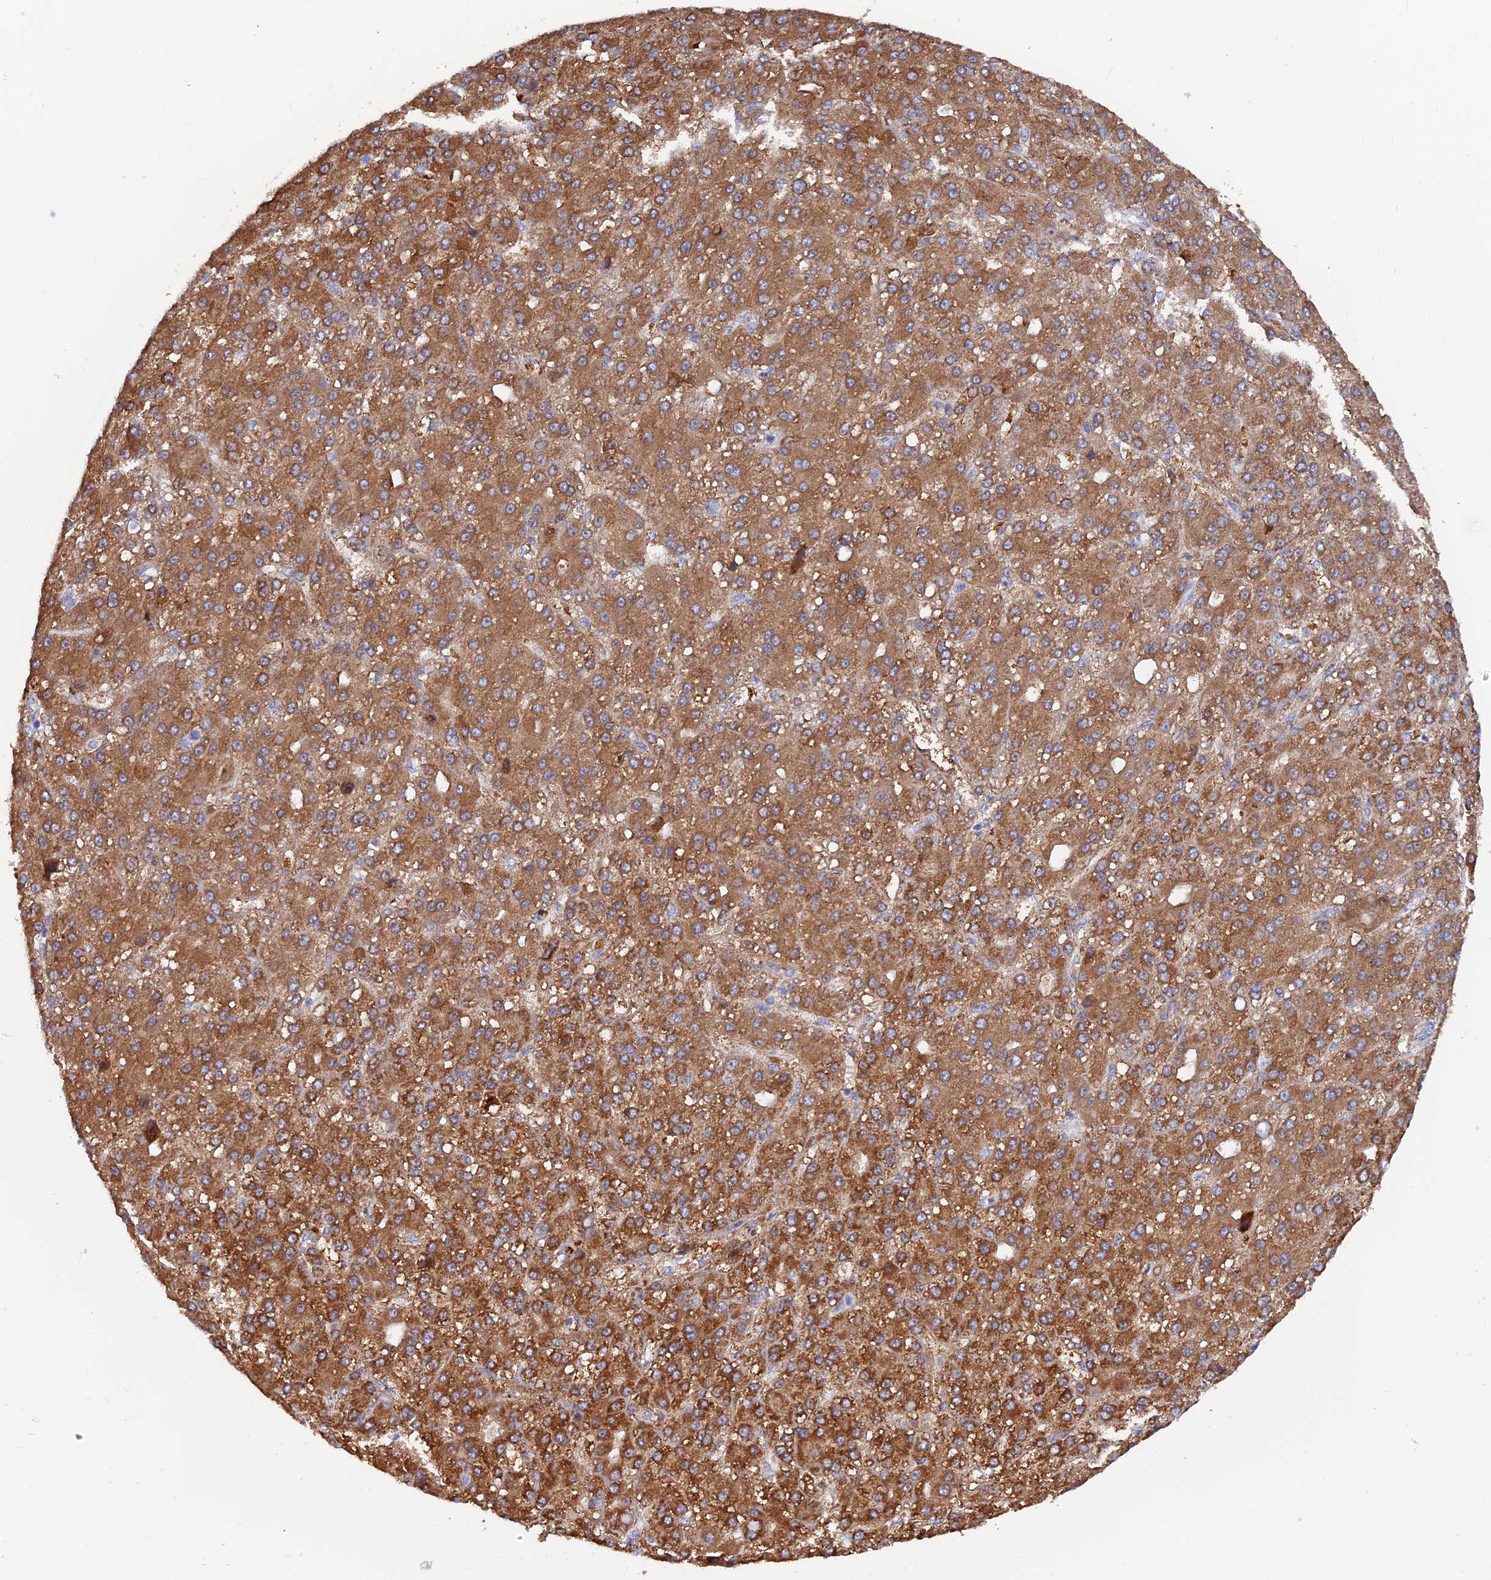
{"staining": {"intensity": "moderate", "quantity": ">75%", "location": "cytoplasmic/membranous"}, "tissue": "liver cancer", "cell_type": "Tumor cells", "image_type": "cancer", "snomed": [{"axis": "morphology", "description": "Carcinoma, Hepatocellular, NOS"}, {"axis": "topography", "description": "Liver"}], "caption": "Immunohistochemistry (IHC) image of human liver cancer stained for a protein (brown), which demonstrates medium levels of moderate cytoplasmic/membranous expression in about >75% of tumor cells.", "gene": "TIGD6", "patient": {"sex": "male", "age": 67}}